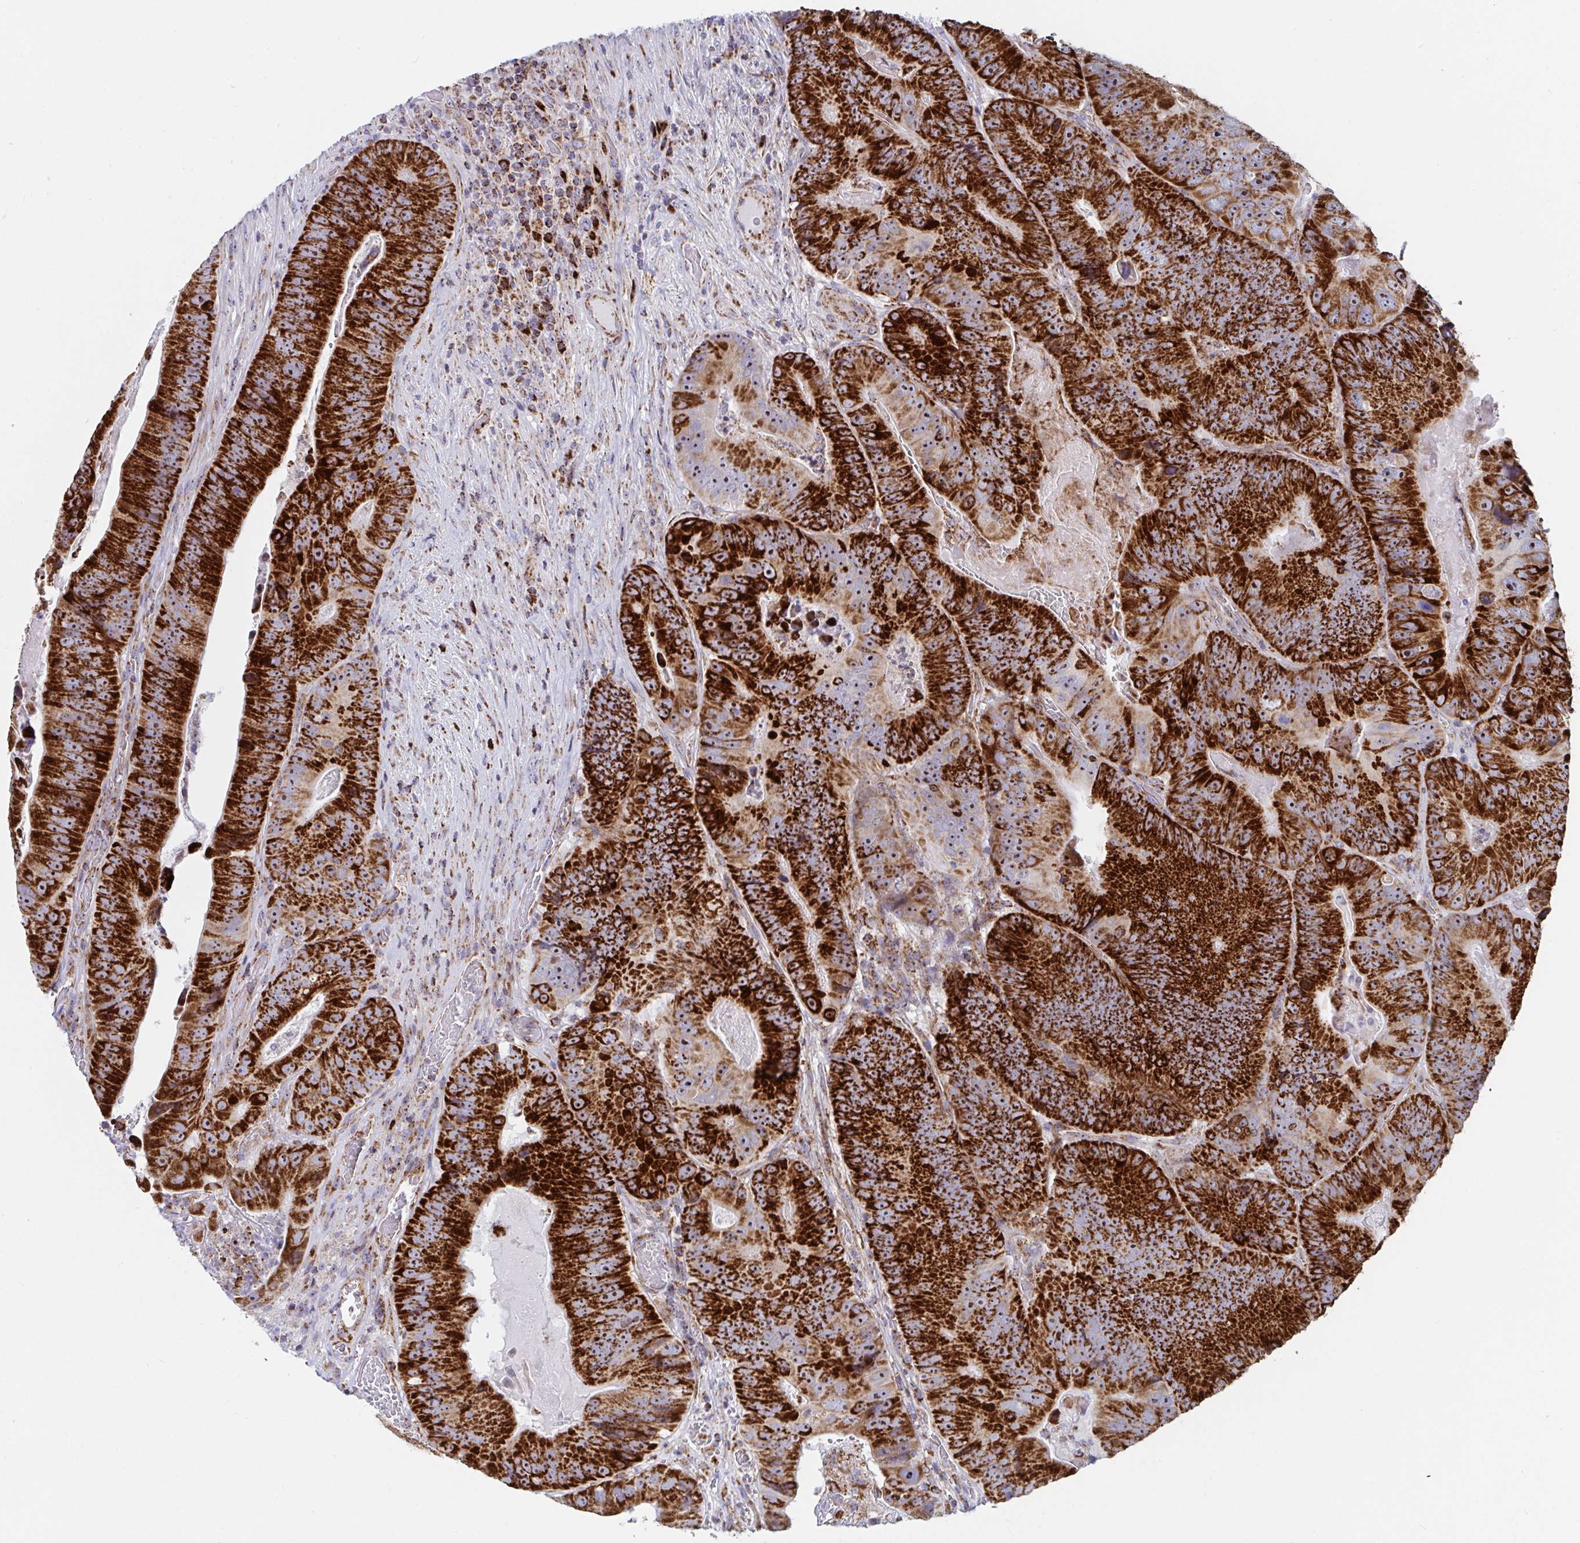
{"staining": {"intensity": "strong", "quantity": ">75%", "location": "cytoplasmic/membranous"}, "tissue": "colorectal cancer", "cell_type": "Tumor cells", "image_type": "cancer", "snomed": [{"axis": "morphology", "description": "Adenocarcinoma, NOS"}, {"axis": "topography", "description": "Colon"}], "caption": "A histopathology image of colorectal cancer stained for a protein displays strong cytoplasmic/membranous brown staining in tumor cells.", "gene": "ATP5MJ", "patient": {"sex": "female", "age": 86}}